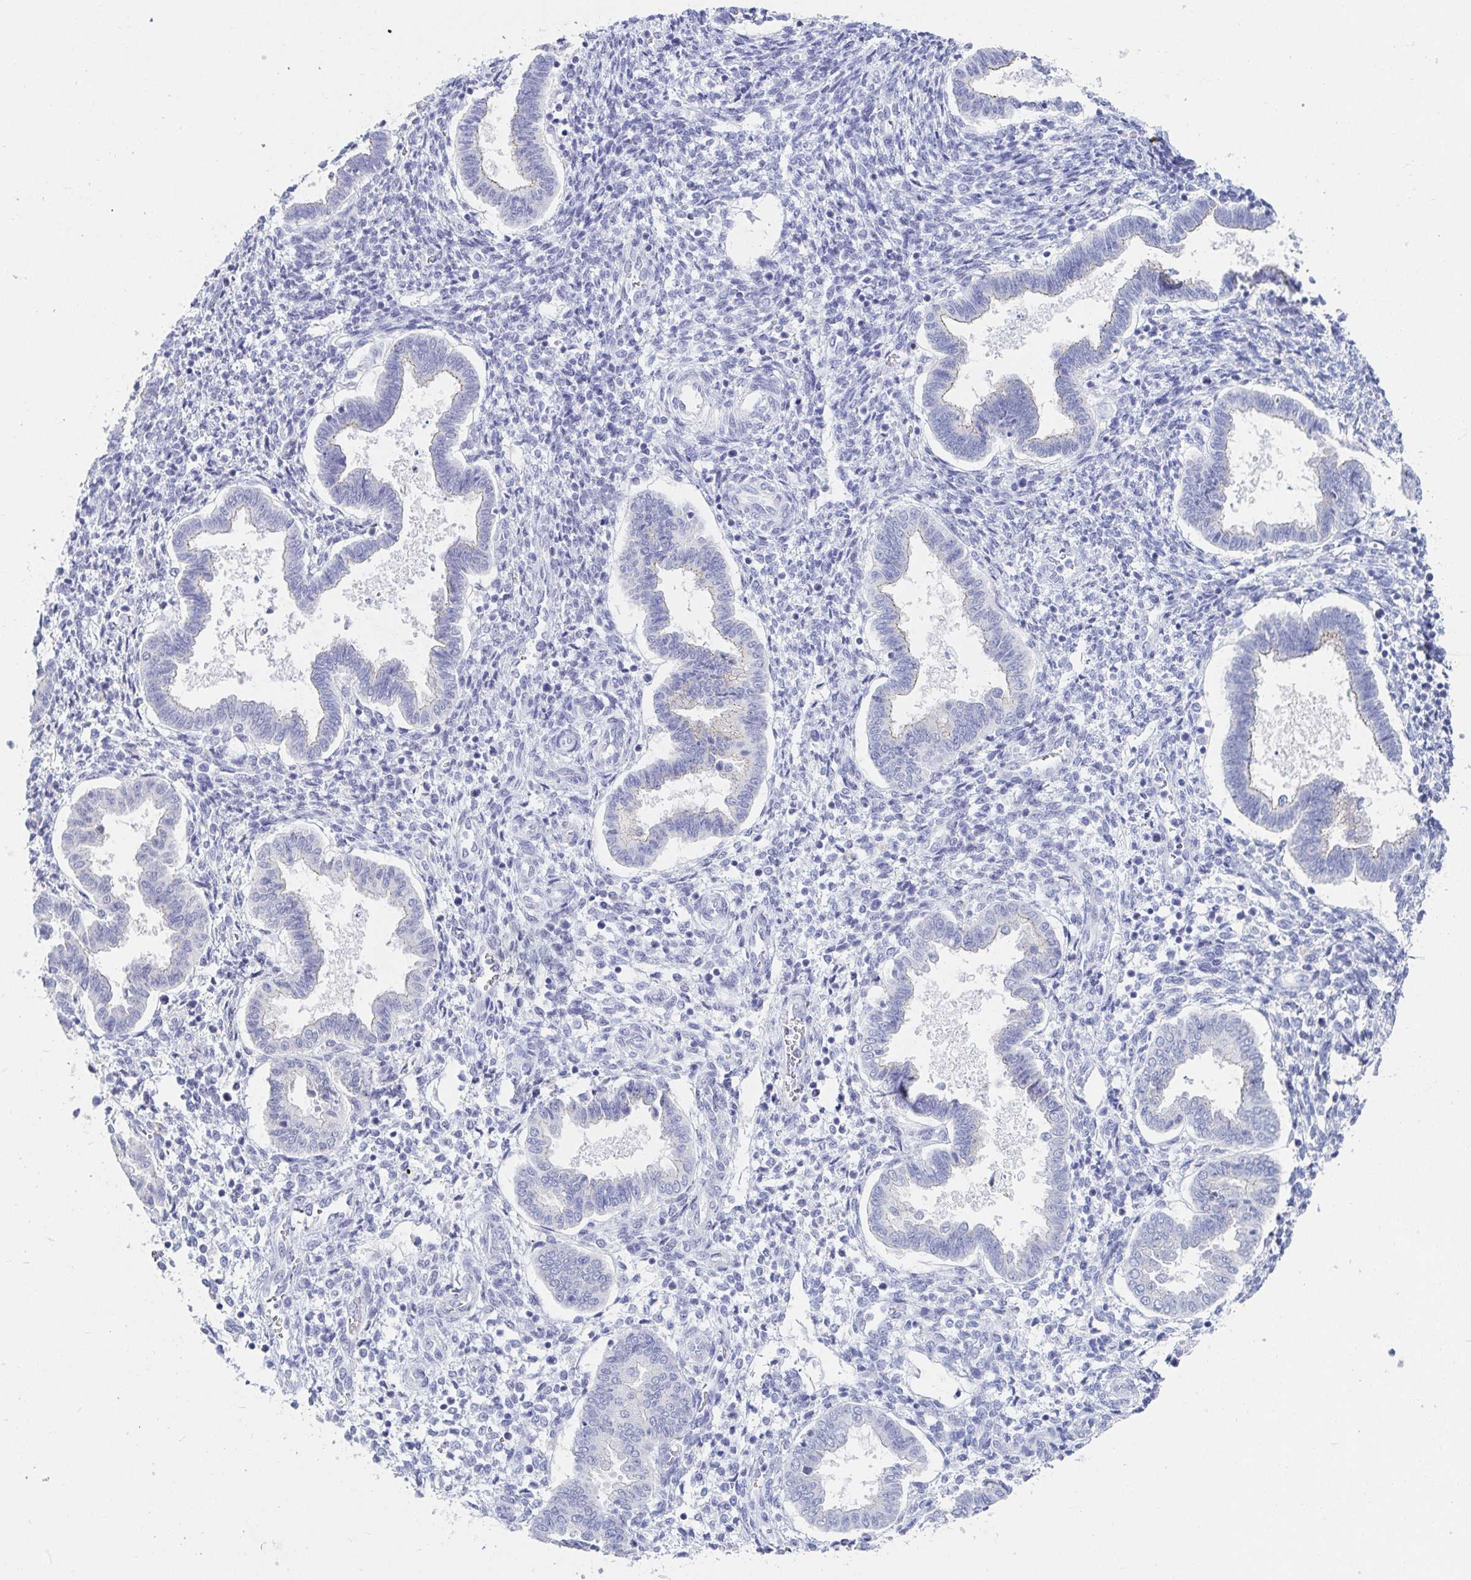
{"staining": {"intensity": "negative", "quantity": "none", "location": "none"}, "tissue": "endometrium", "cell_type": "Cells in endometrial stroma", "image_type": "normal", "snomed": [{"axis": "morphology", "description": "Normal tissue, NOS"}, {"axis": "topography", "description": "Endometrium"}], "caption": "A high-resolution photomicrograph shows immunohistochemistry (IHC) staining of unremarkable endometrium, which displays no significant positivity in cells in endometrial stroma. The staining was performed using DAB to visualize the protein expression in brown, while the nuclei were stained in blue with hematoxylin (Magnification: 20x).", "gene": "OR10K1", "patient": {"sex": "female", "age": 24}}